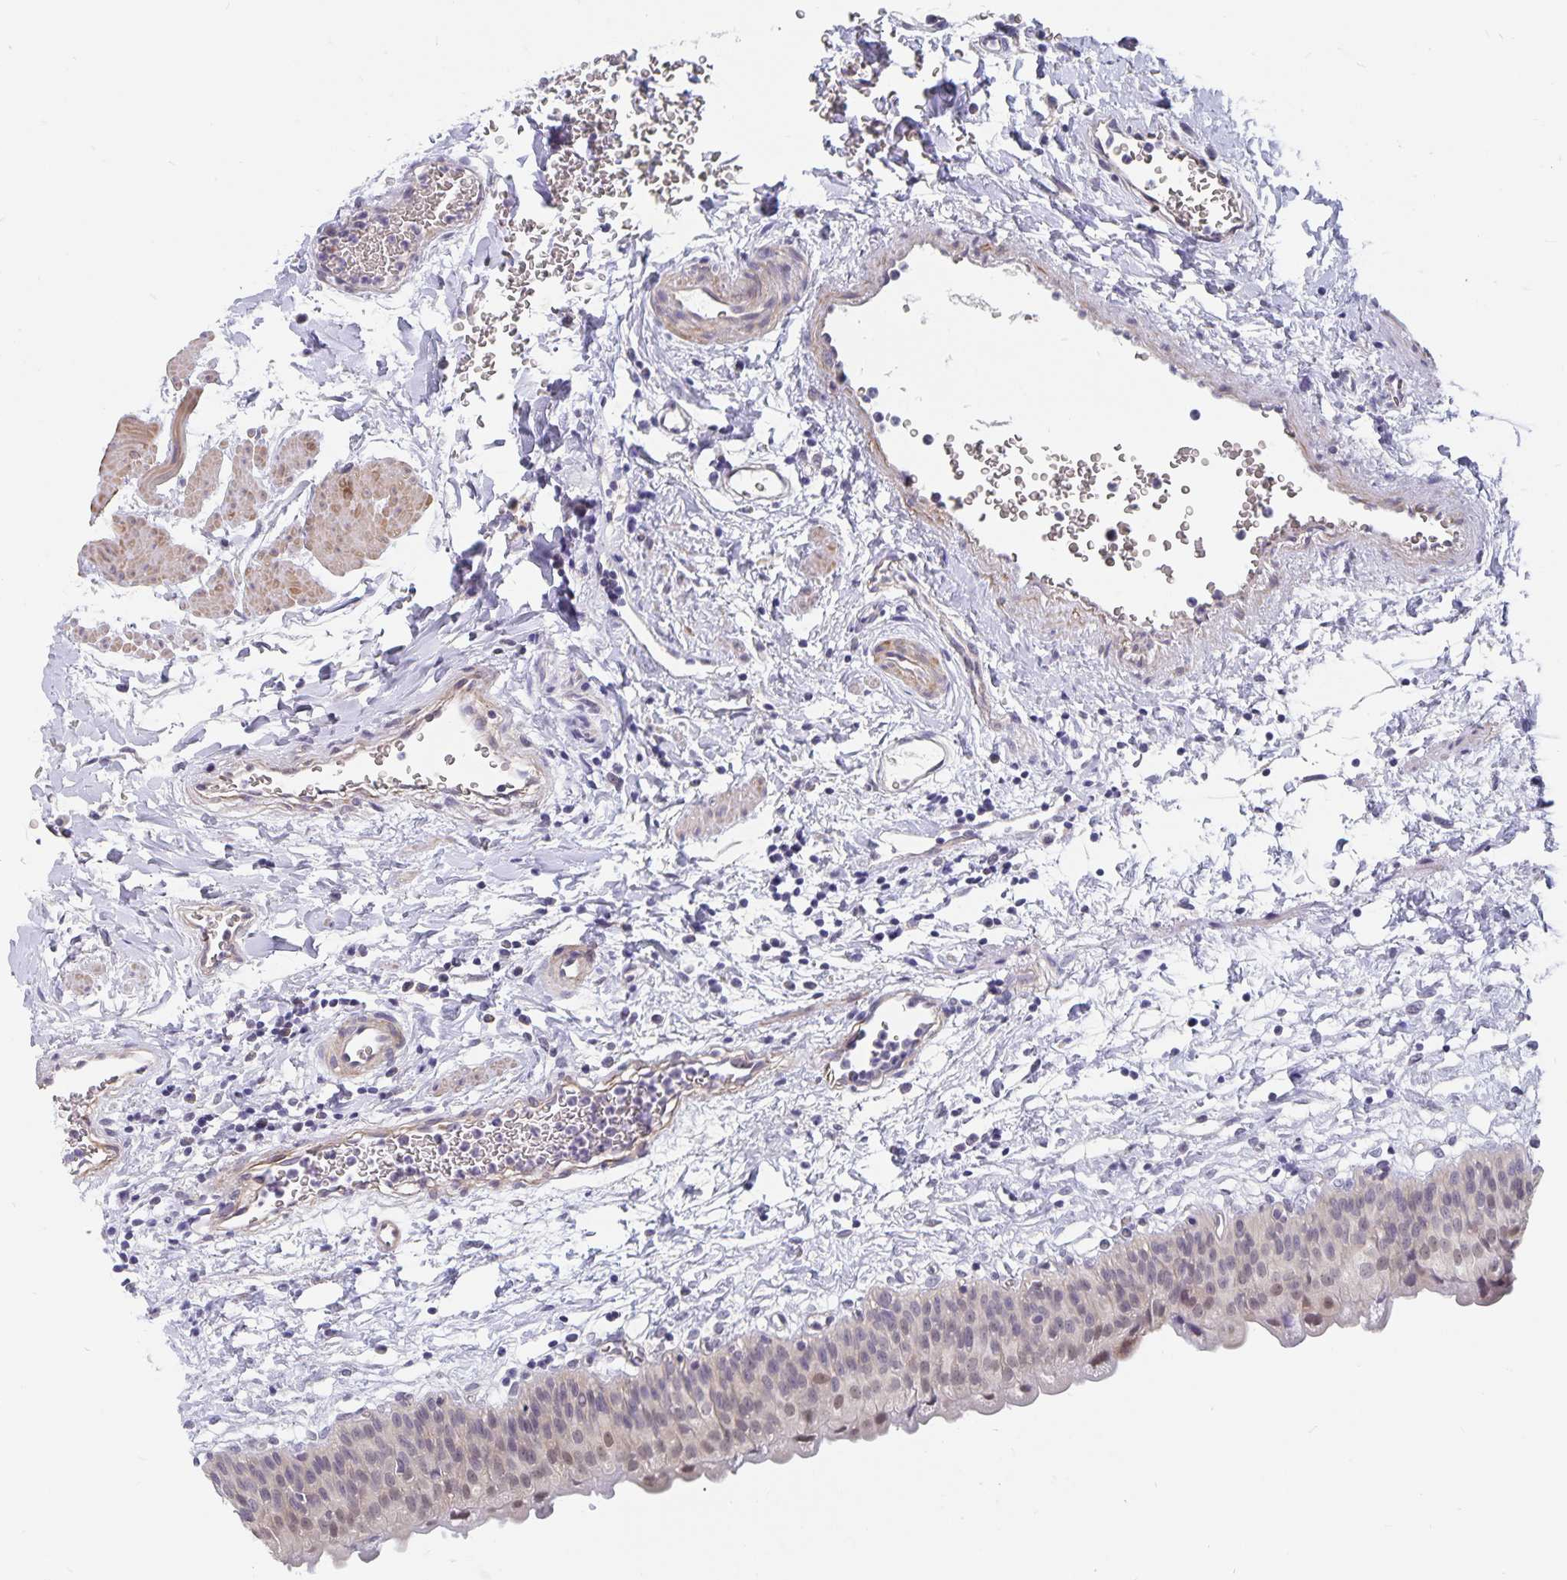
{"staining": {"intensity": "moderate", "quantity": "<25%", "location": "nuclear"}, "tissue": "urinary bladder", "cell_type": "Urothelial cells", "image_type": "normal", "snomed": [{"axis": "morphology", "description": "Normal tissue, NOS"}, {"axis": "topography", "description": "Urinary bladder"}], "caption": "Immunohistochemical staining of normal human urinary bladder demonstrates moderate nuclear protein expression in approximately <25% of urothelial cells.", "gene": "BAG6", "patient": {"sex": "male", "age": 55}}